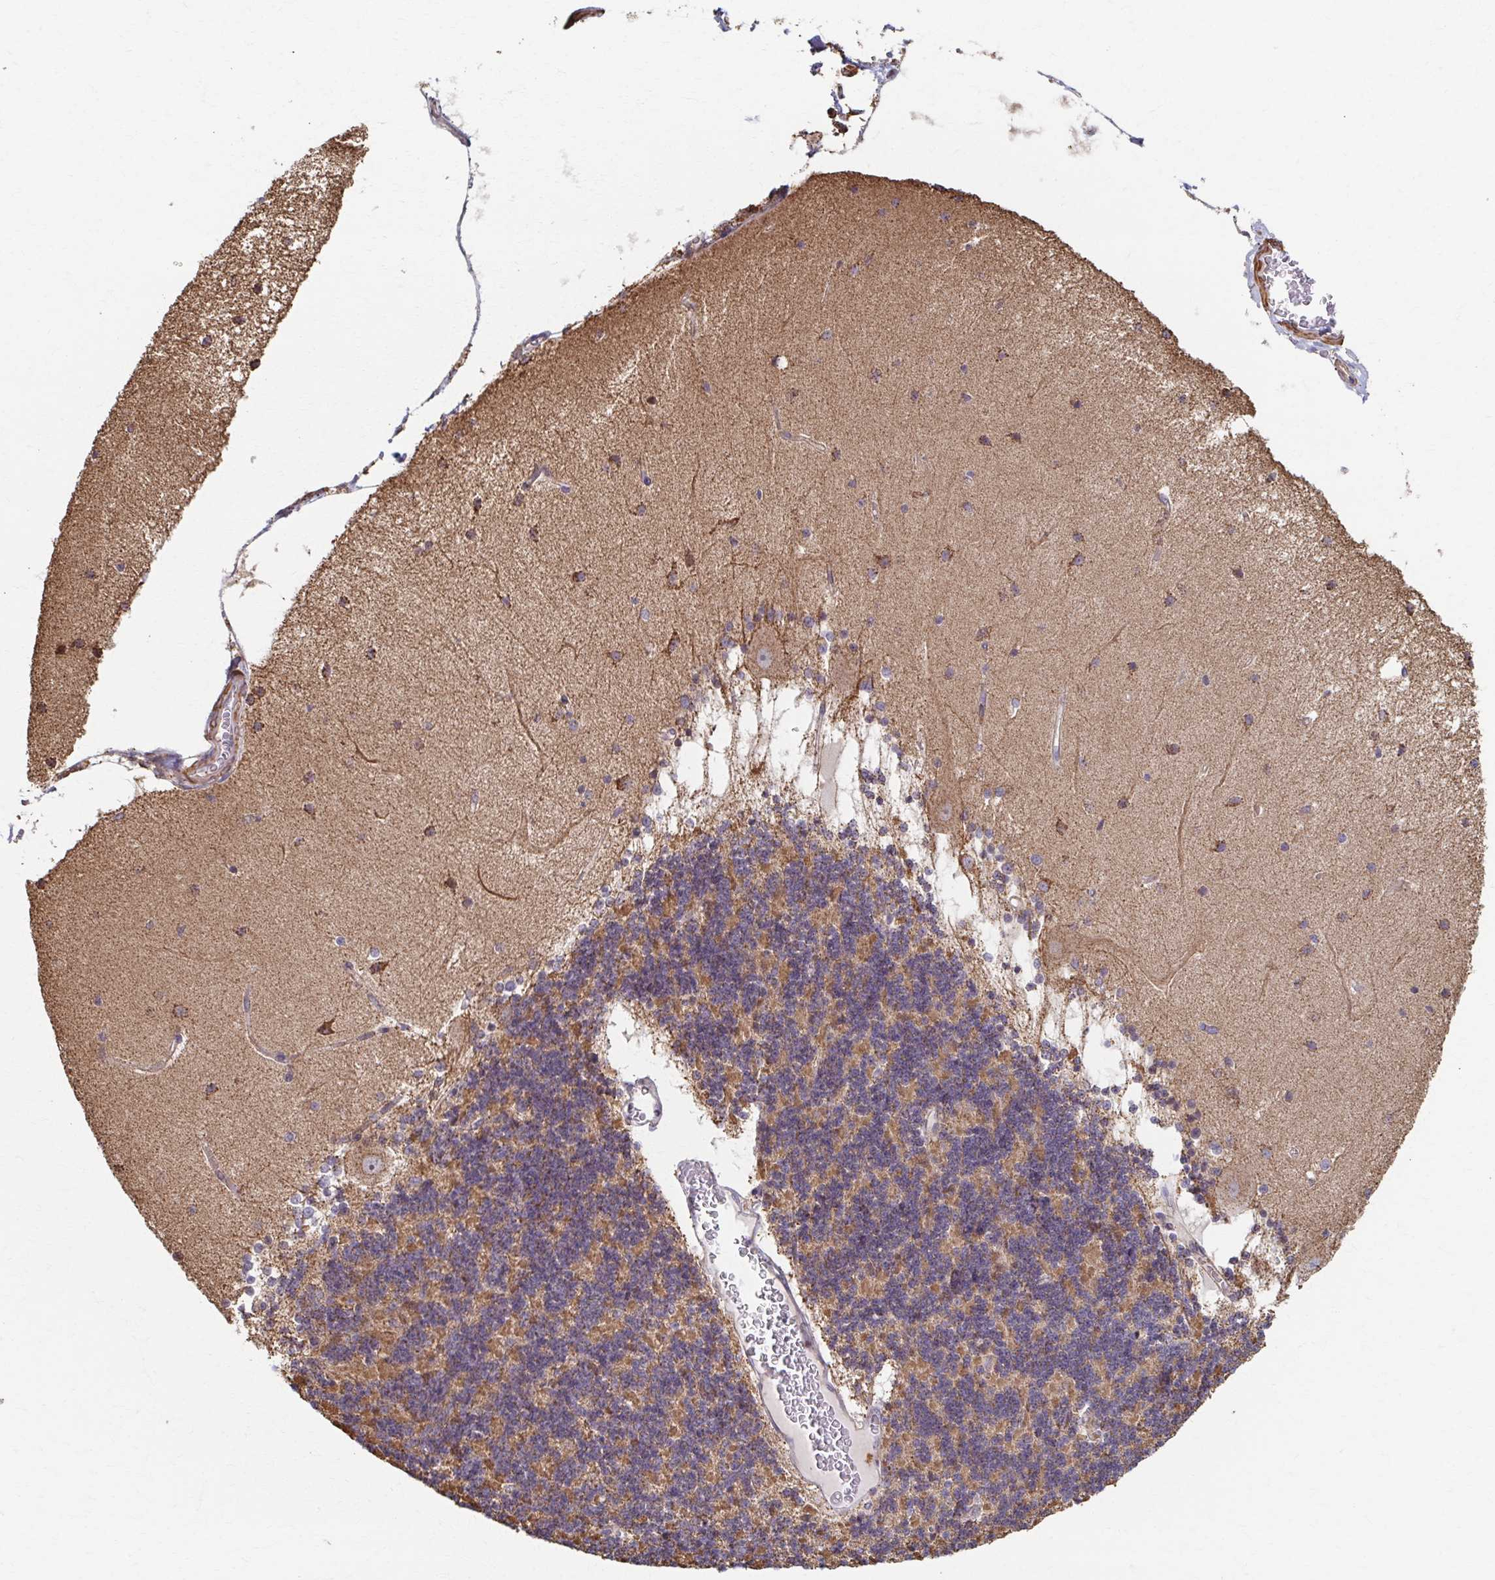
{"staining": {"intensity": "moderate", "quantity": "25%-75%", "location": "cytoplasmic/membranous"}, "tissue": "cerebellum", "cell_type": "Cells in granular layer", "image_type": "normal", "snomed": [{"axis": "morphology", "description": "Normal tissue, NOS"}, {"axis": "topography", "description": "Cerebellum"}], "caption": "About 25%-75% of cells in granular layer in benign human cerebellum show moderate cytoplasmic/membranous protein staining as visualized by brown immunohistochemical staining.", "gene": "KLHL34", "patient": {"sex": "female", "age": 54}}